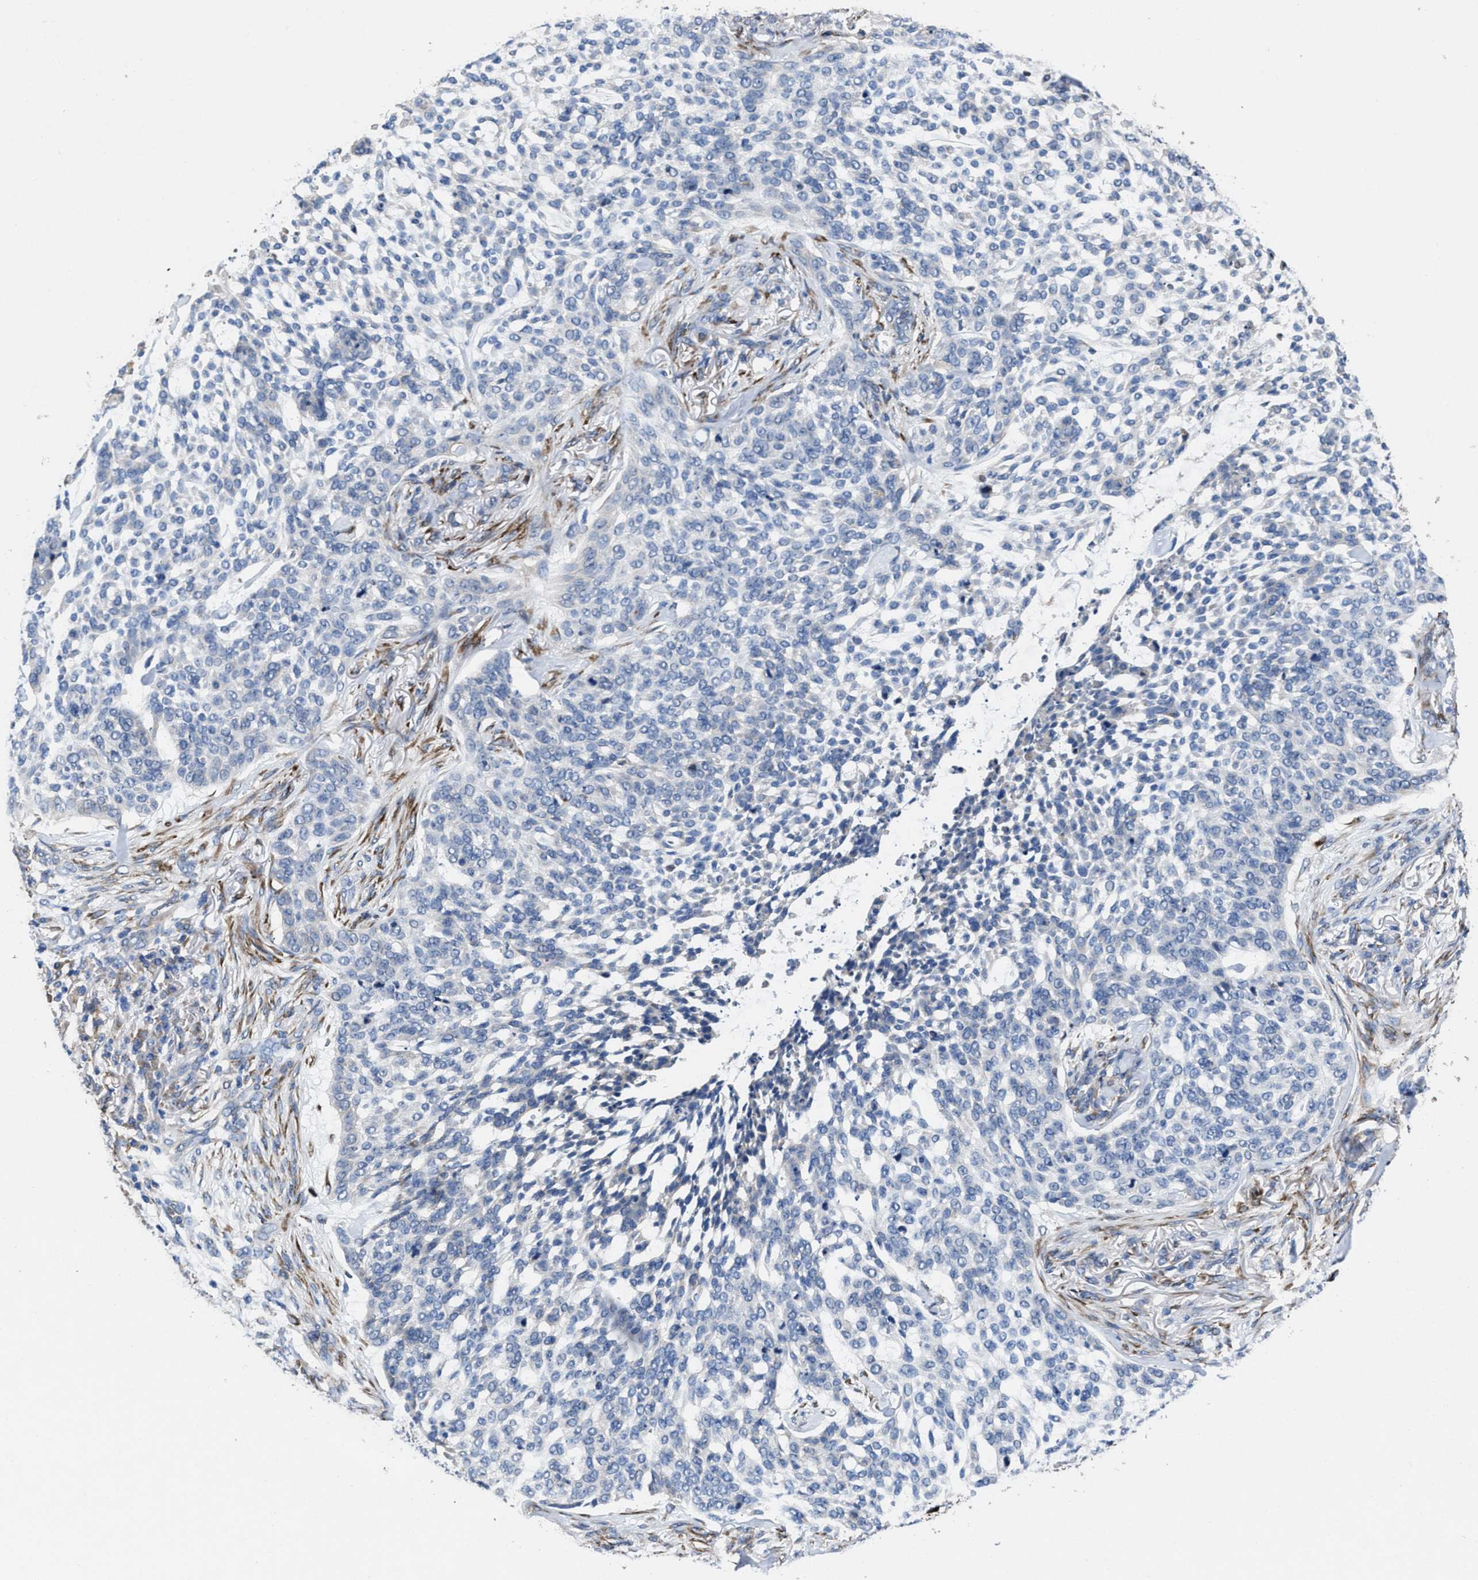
{"staining": {"intensity": "negative", "quantity": "none", "location": "none"}, "tissue": "skin cancer", "cell_type": "Tumor cells", "image_type": "cancer", "snomed": [{"axis": "morphology", "description": "Basal cell carcinoma"}, {"axis": "topography", "description": "Skin"}], "caption": "DAB (3,3'-diaminobenzidine) immunohistochemical staining of human skin cancer reveals no significant positivity in tumor cells. The staining is performed using DAB (3,3'-diaminobenzidine) brown chromogen with nuclei counter-stained in using hematoxylin.", "gene": "IDNK", "patient": {"sex": "female", "age": 64}}